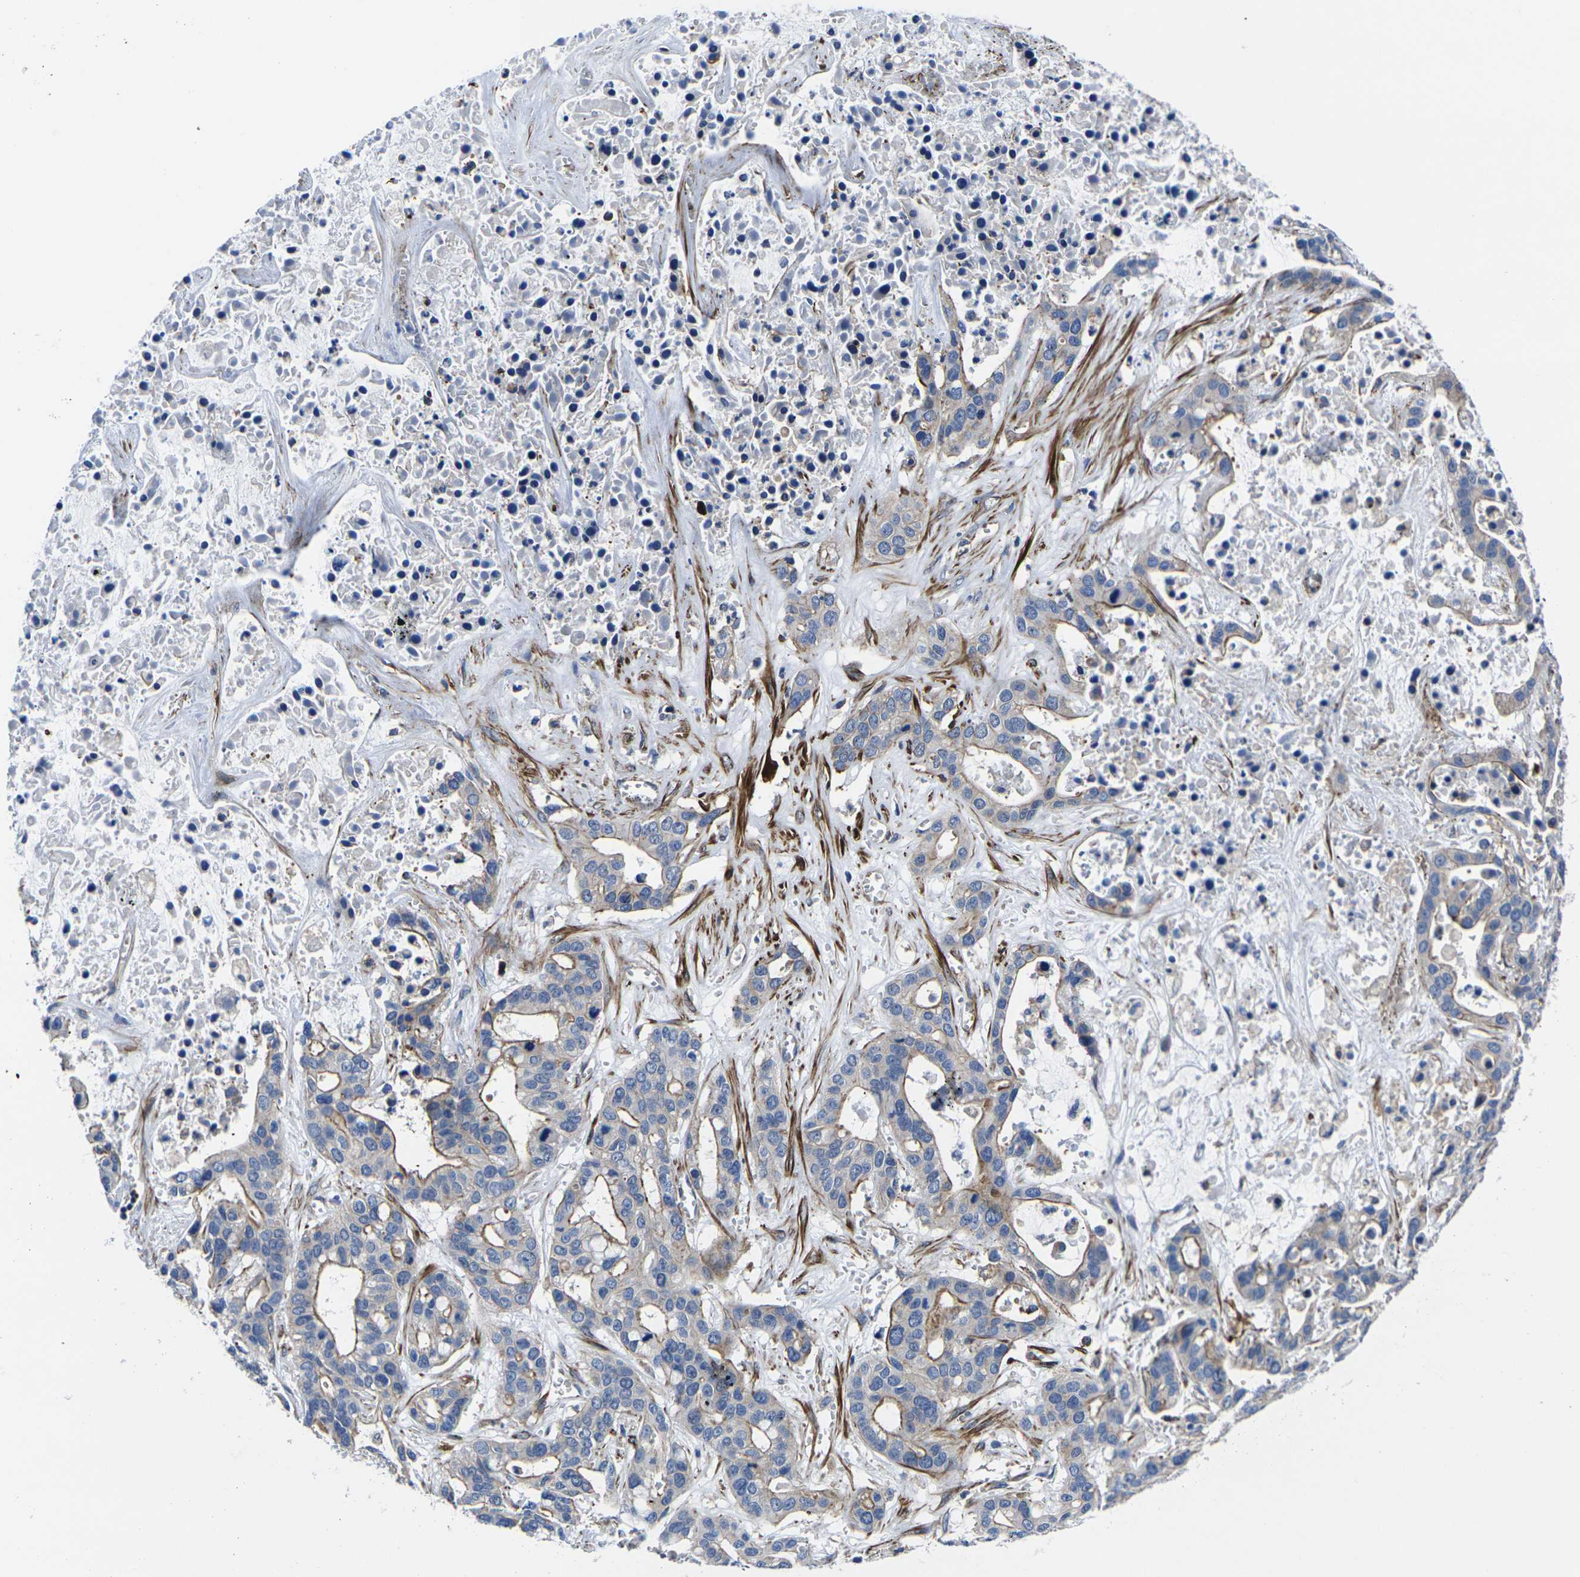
{"staining": {"intensity": "moderate", "quantity": "25%-75%", "location": "cytoplasmic/membranous"}, "tissue": "liver cancer", "cell_type": "Tumor cells", "image_type": "cancer", "snomed": [{"axis": "morphology", "description": "Cholangiocarcinoma"}, {"axis": "topography", "description": "Liver"}], "caption": "Immunohistochemical staining of liver cancer (cholangiocarcinoma) shows moderate cytoplasmic/membranous protein positivity in approximately 25%-75% of tumor cells.", "gene": "GPR4", "patient": {"sex": "female", "age": 65}}